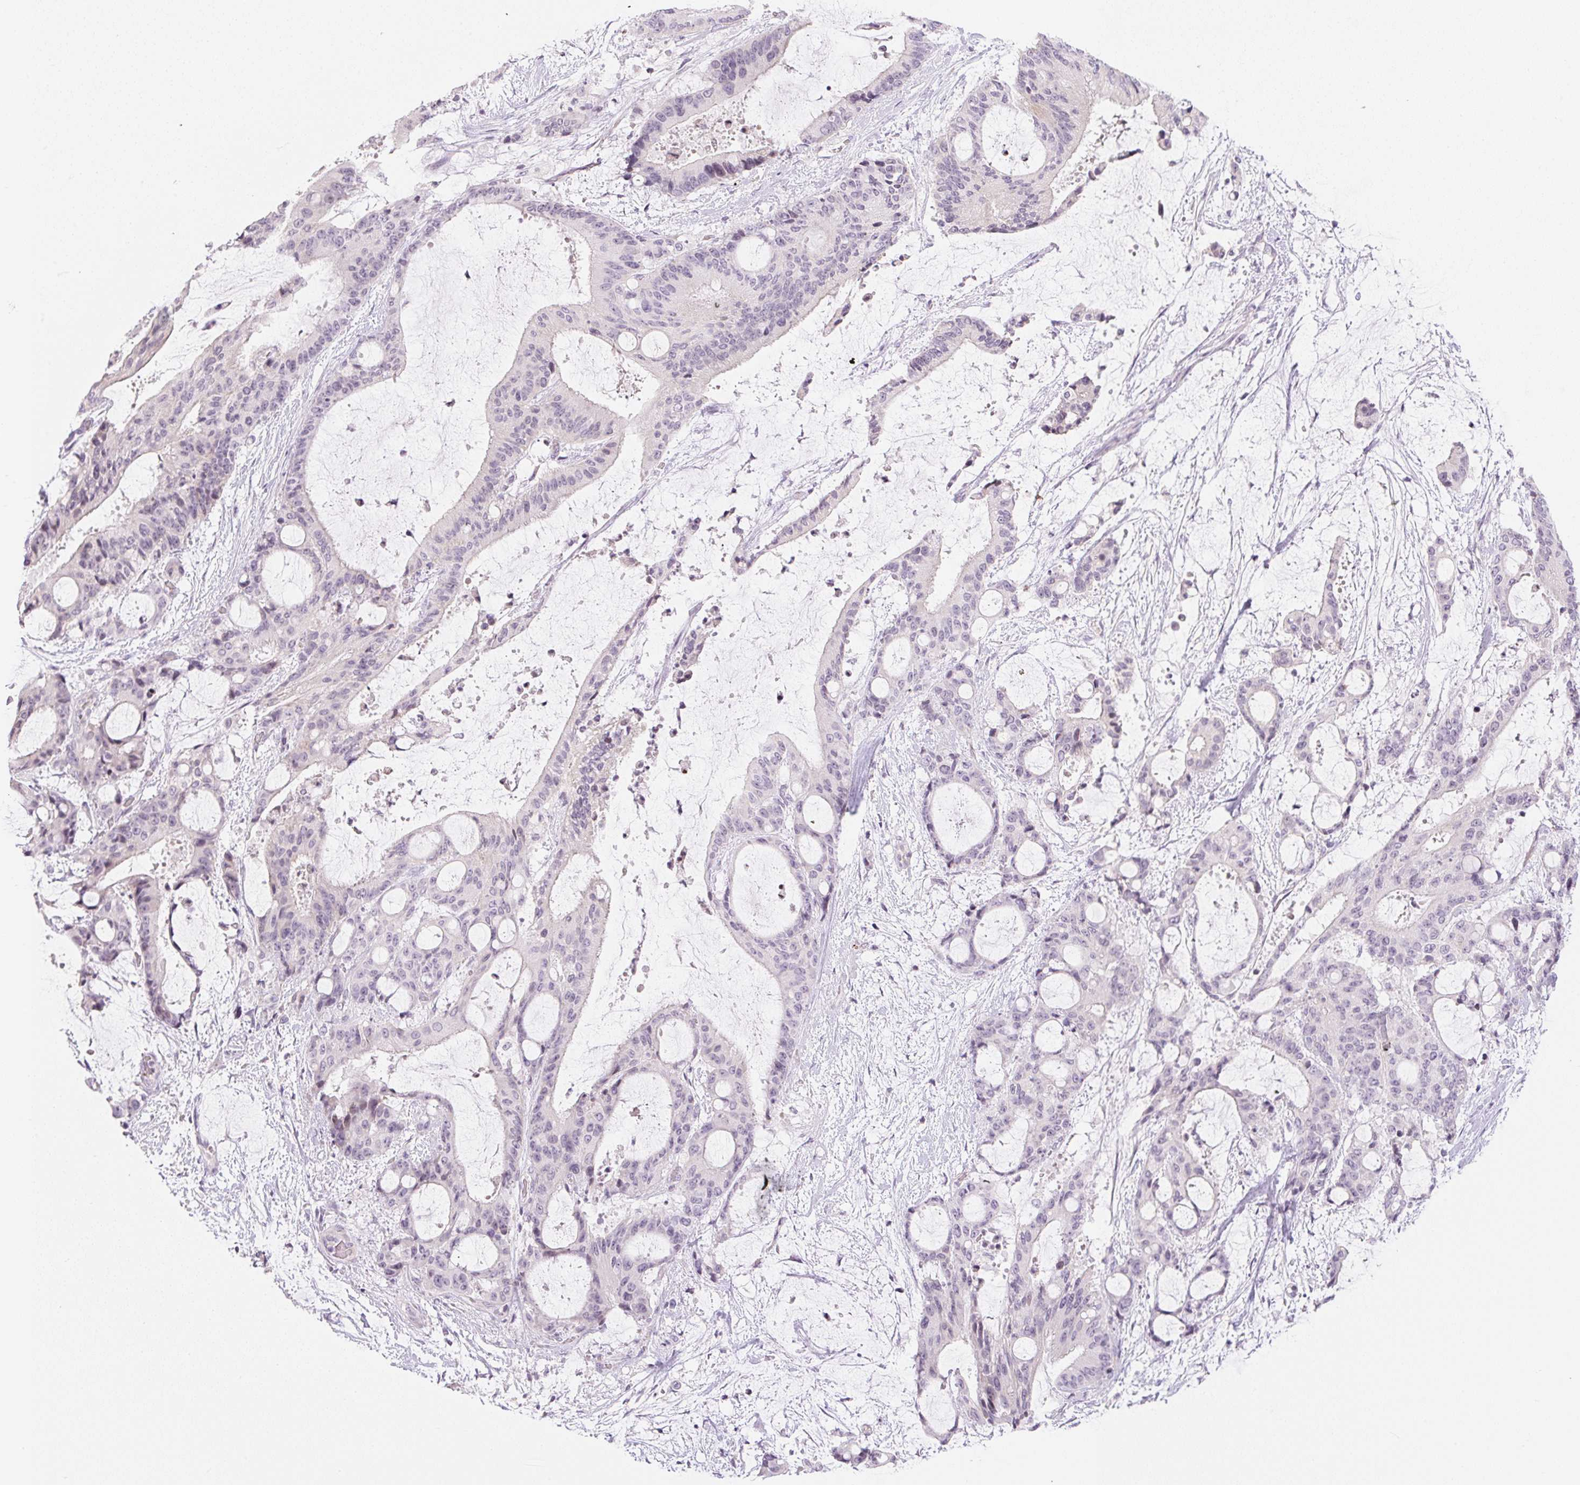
{"staining": {"intensity": "weak", "quantity": "<25%", "location": "nuclear"}, "tissue": "liver cancer", "cell_type": "Tumor cells", "image_type": "cancer", "snomed": [{"axis": "morphology", "description": "Normal tissue, NOS"}, {"axis": "morphology", "description": "Cholangiocarcinoma"}, {"axis": "topography", "description": "Liver"}, {"axis": "topography", "description": "Peripheral nerve tissue"}], "caption": "A high-resolution image shows immunohistochemistry (IHC) staining of liver cancer (cholangiocarcinoma), which shows no significant expression in tumor cells.", "gene": "CASKIN1", "patient": {"sex": "female", "age": 73}}